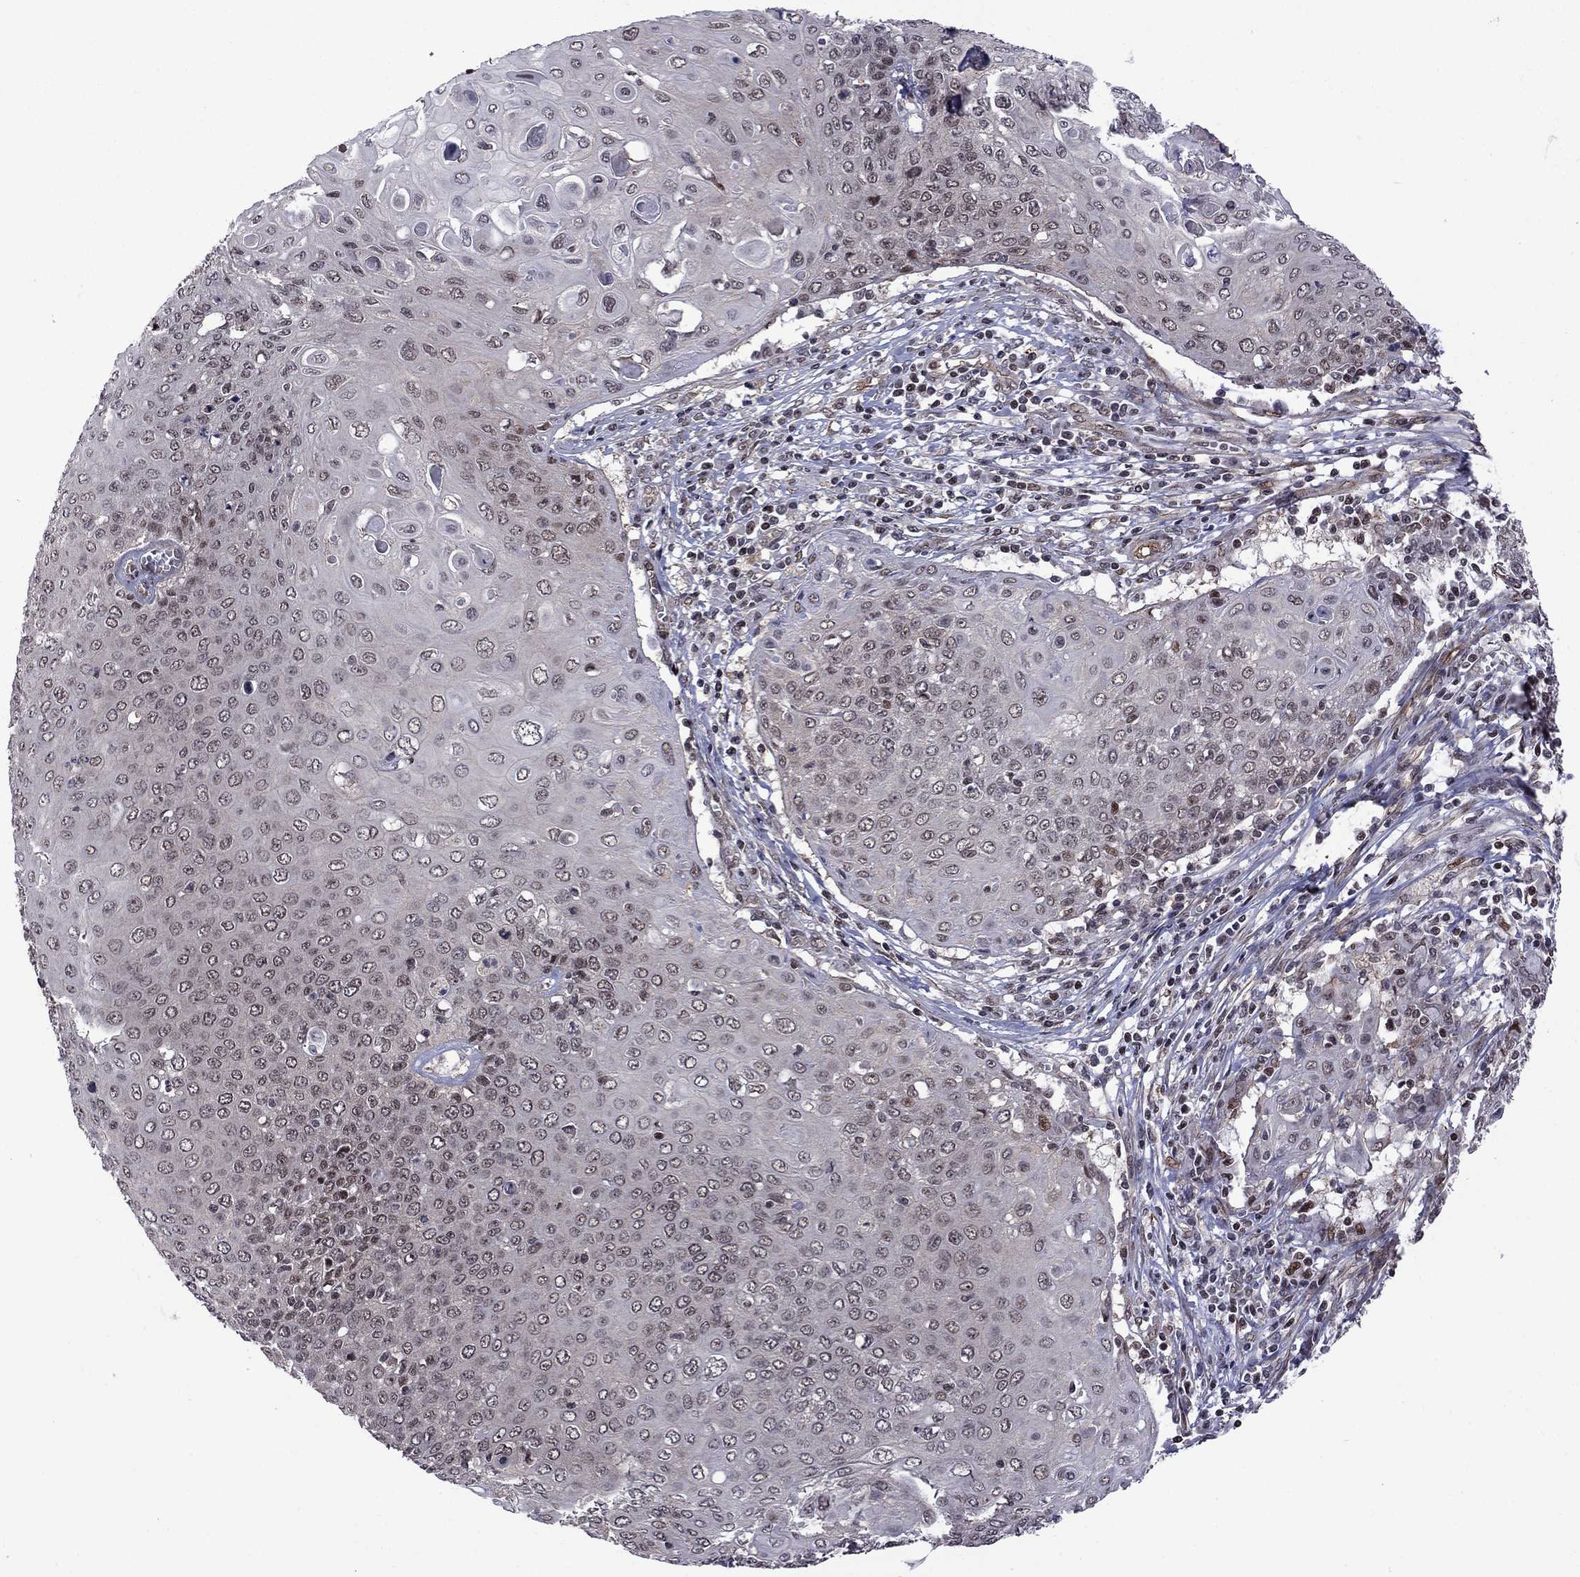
{"staining": {"intensity": "moderate", "quantity": "<25%", "location": "nuclear"}, "tissue": "cervical cancer", "cell_type": "Tumor cells", "image_type": "cancer", "snomed": [{"axis": "morphology", "description": "Squamous cell carcinoma, NOS"}, {"axis": "topography", "description": "Cervix"}], "caption": "Immunohistochemical staining of cervical squamous cell carcinoma shows low levels of moderate nuclear positivity in approximately <25% of tumor cells.", "gene": "BRF1", "patient": {"sex": "female", "age": 39}}